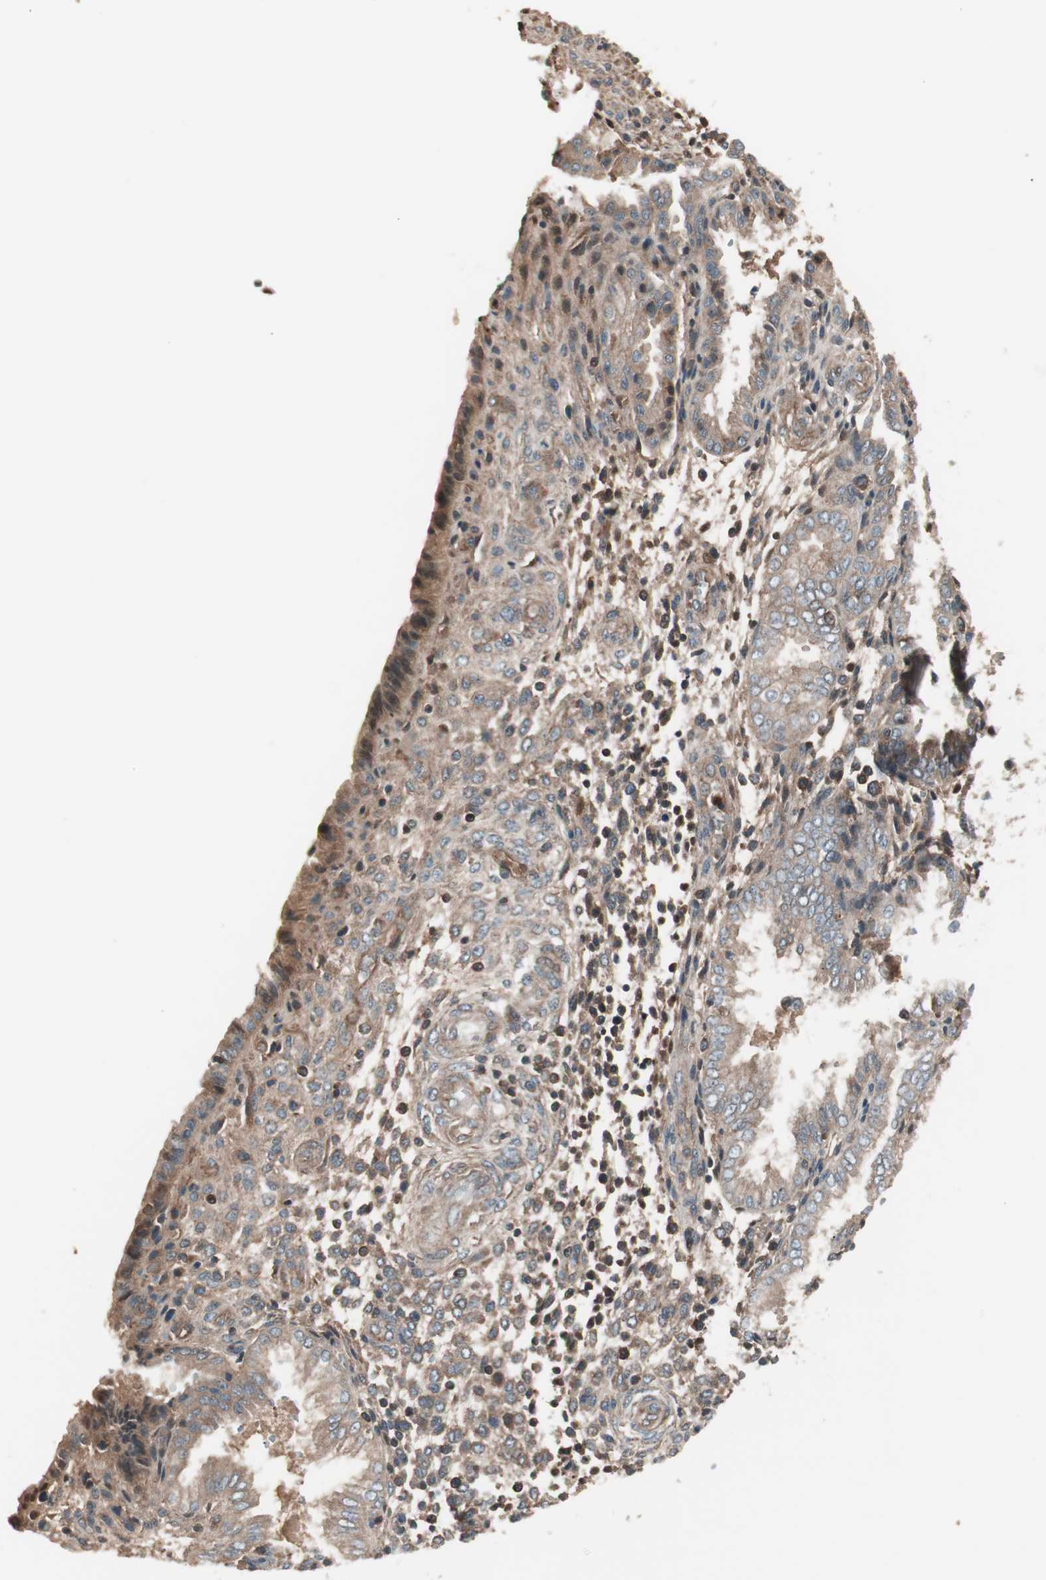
{"staining": {"intensity": "weak", "quantity": "25%-75%", "location": "cytoplasmic/membranous"}, "tissue": "endometrium", "cell_type": "Cells in endometrial stroma", "image_type": "normal", "snomed": [{"axis": "morphology", "description": "Normal tissue, NOS"}, {"axis": "topography", "description": "Endometrium"}], "caption": "Immunohistochemical staining of normal endometrium demonstrates low levels of weak cytoplasmic/membranous expression in about 25%-75% of cells in endometrial stroma.", "gene": "TFPI", "patient": {"sex": "female", "age": 33}}